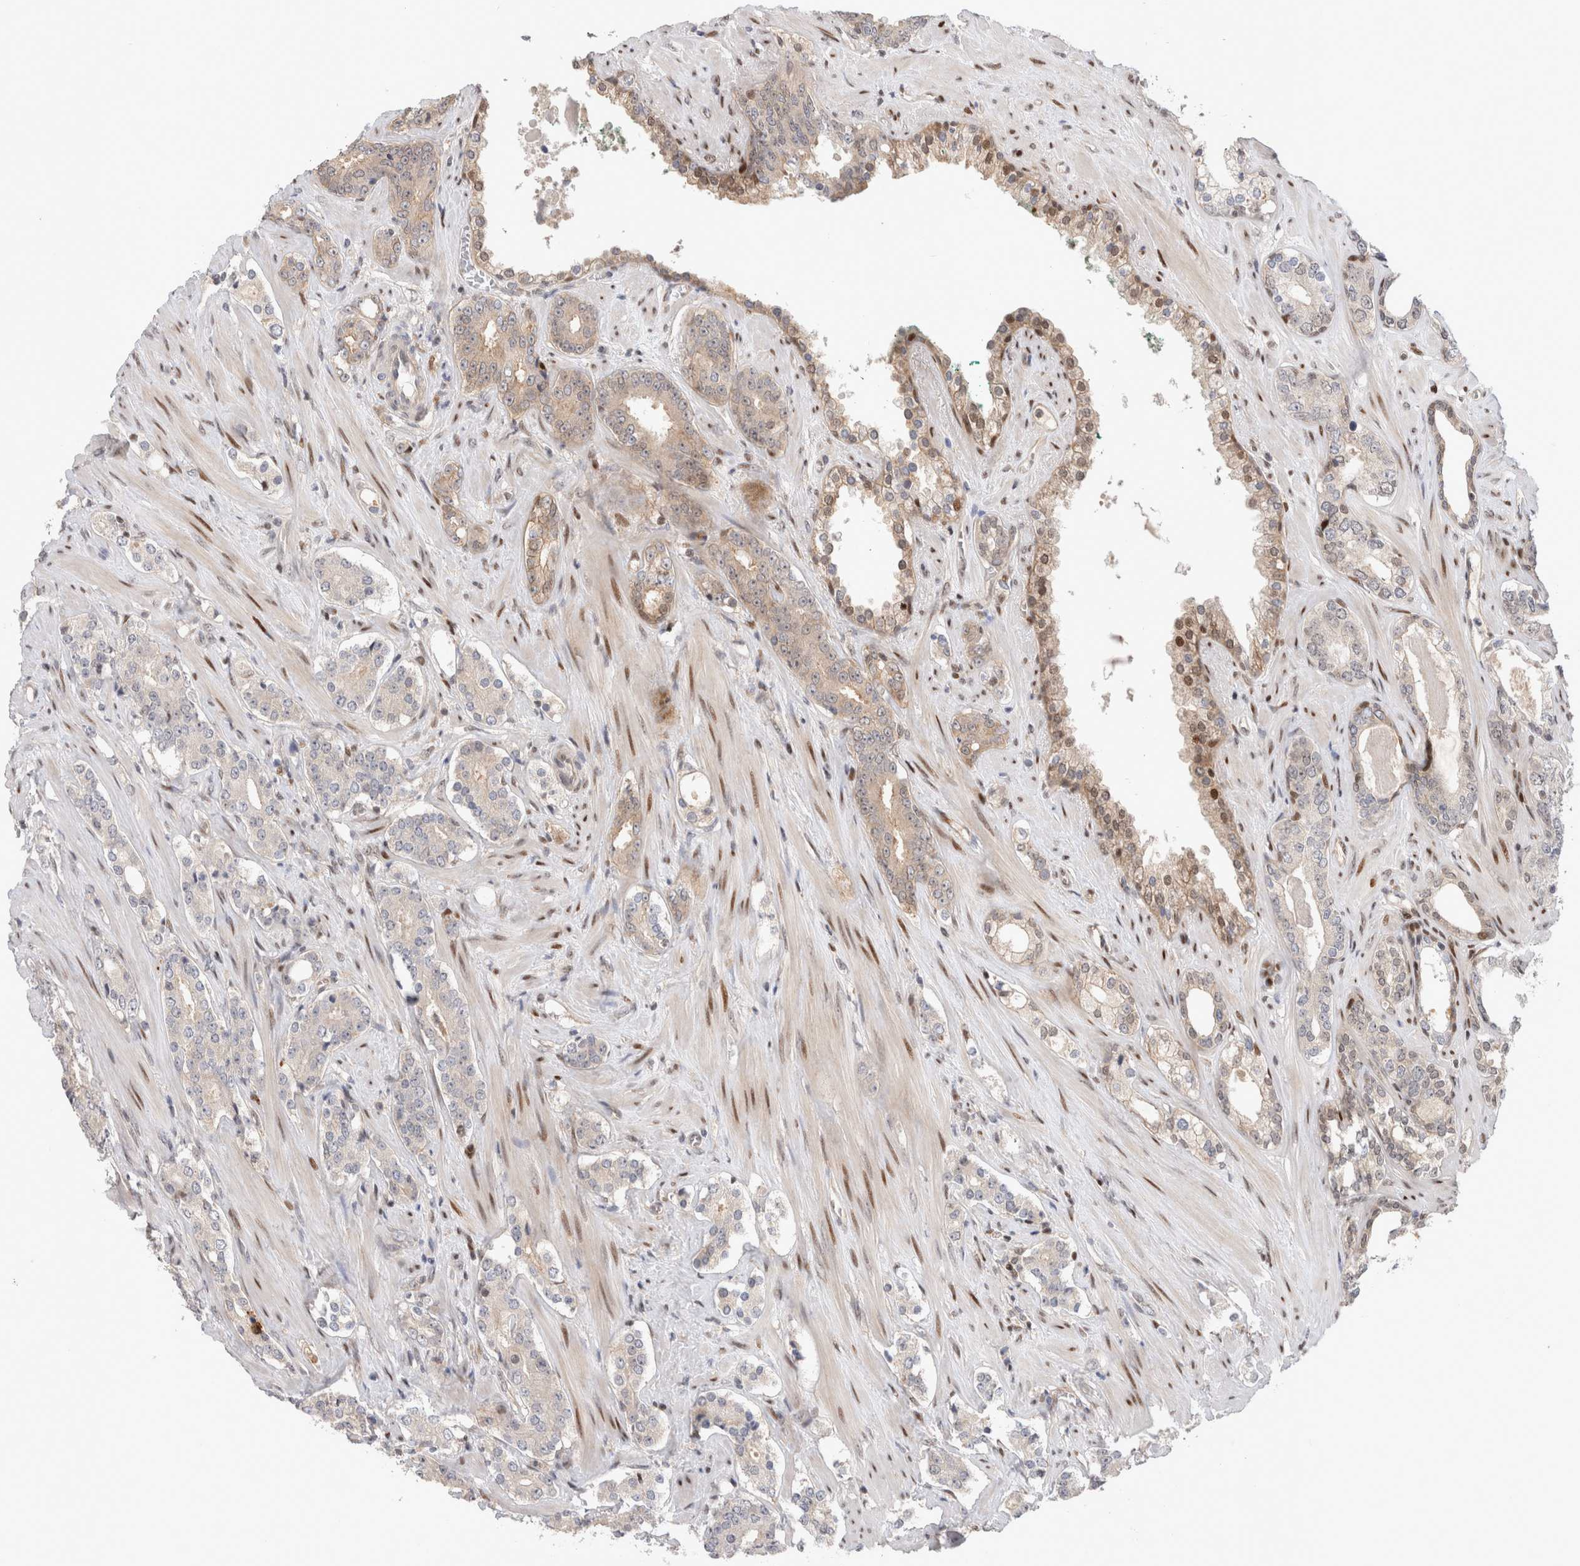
{"staining": {"intensity": "weak", "quantity": "<25%", "location": "cytoplasmic/membranous"}, "tissue": "prostate cancer", "cell_type": "Tumor cells", "image_type": "cancer", "snomed": [{"axis": "morphology", "description": "Adenocarcinoma, High grade"}, {"axis": "topography", "description": "Prostate"}], "caption": "DAB immunohistochemical staining of human high-grade adenocarcinoma (prostate) displays no significant staining in tumor cells.", "gene": "TCF4", "patient": {"sex": "male", "age": 71}}